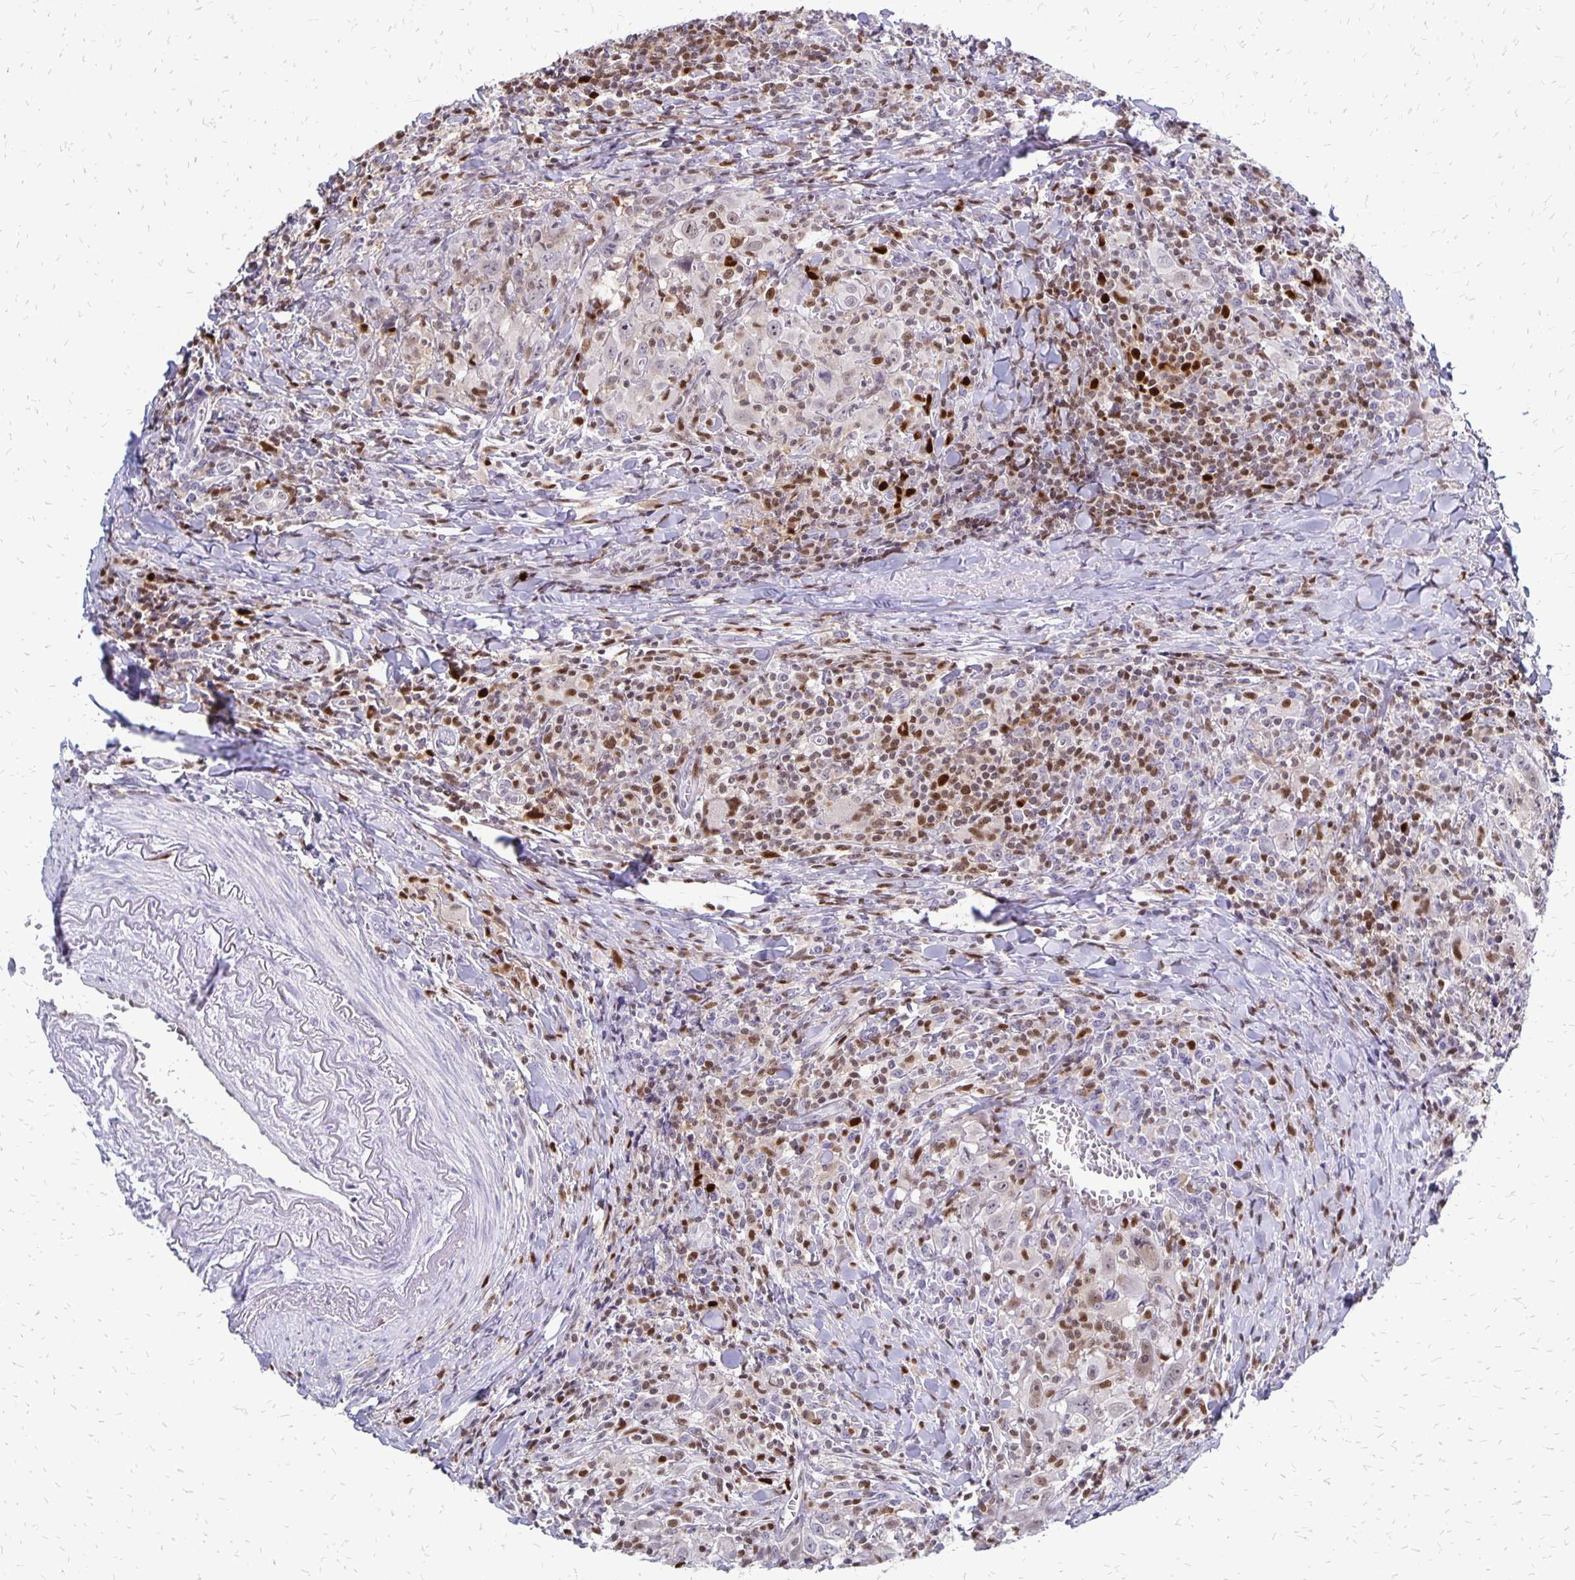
{"staining": {"intensity": "weak", "quantity": "<25%", "location": "nuclear"}, "tissue": "head and neck cancer", "cell_type": "Tumor cells", "image_type": "cancer", "snomed": [{"axis": "morphology", "description": "Squamous cell carcinoma, NOS"}, {"axis": "topography", "description": "Head-Neck"}], "caption": "Tumor cells are negative for protein expression in human squamous cell carcinoma (head and neck).", "gene": "DCK", "patient": {"sex": "female", "age": 95}}